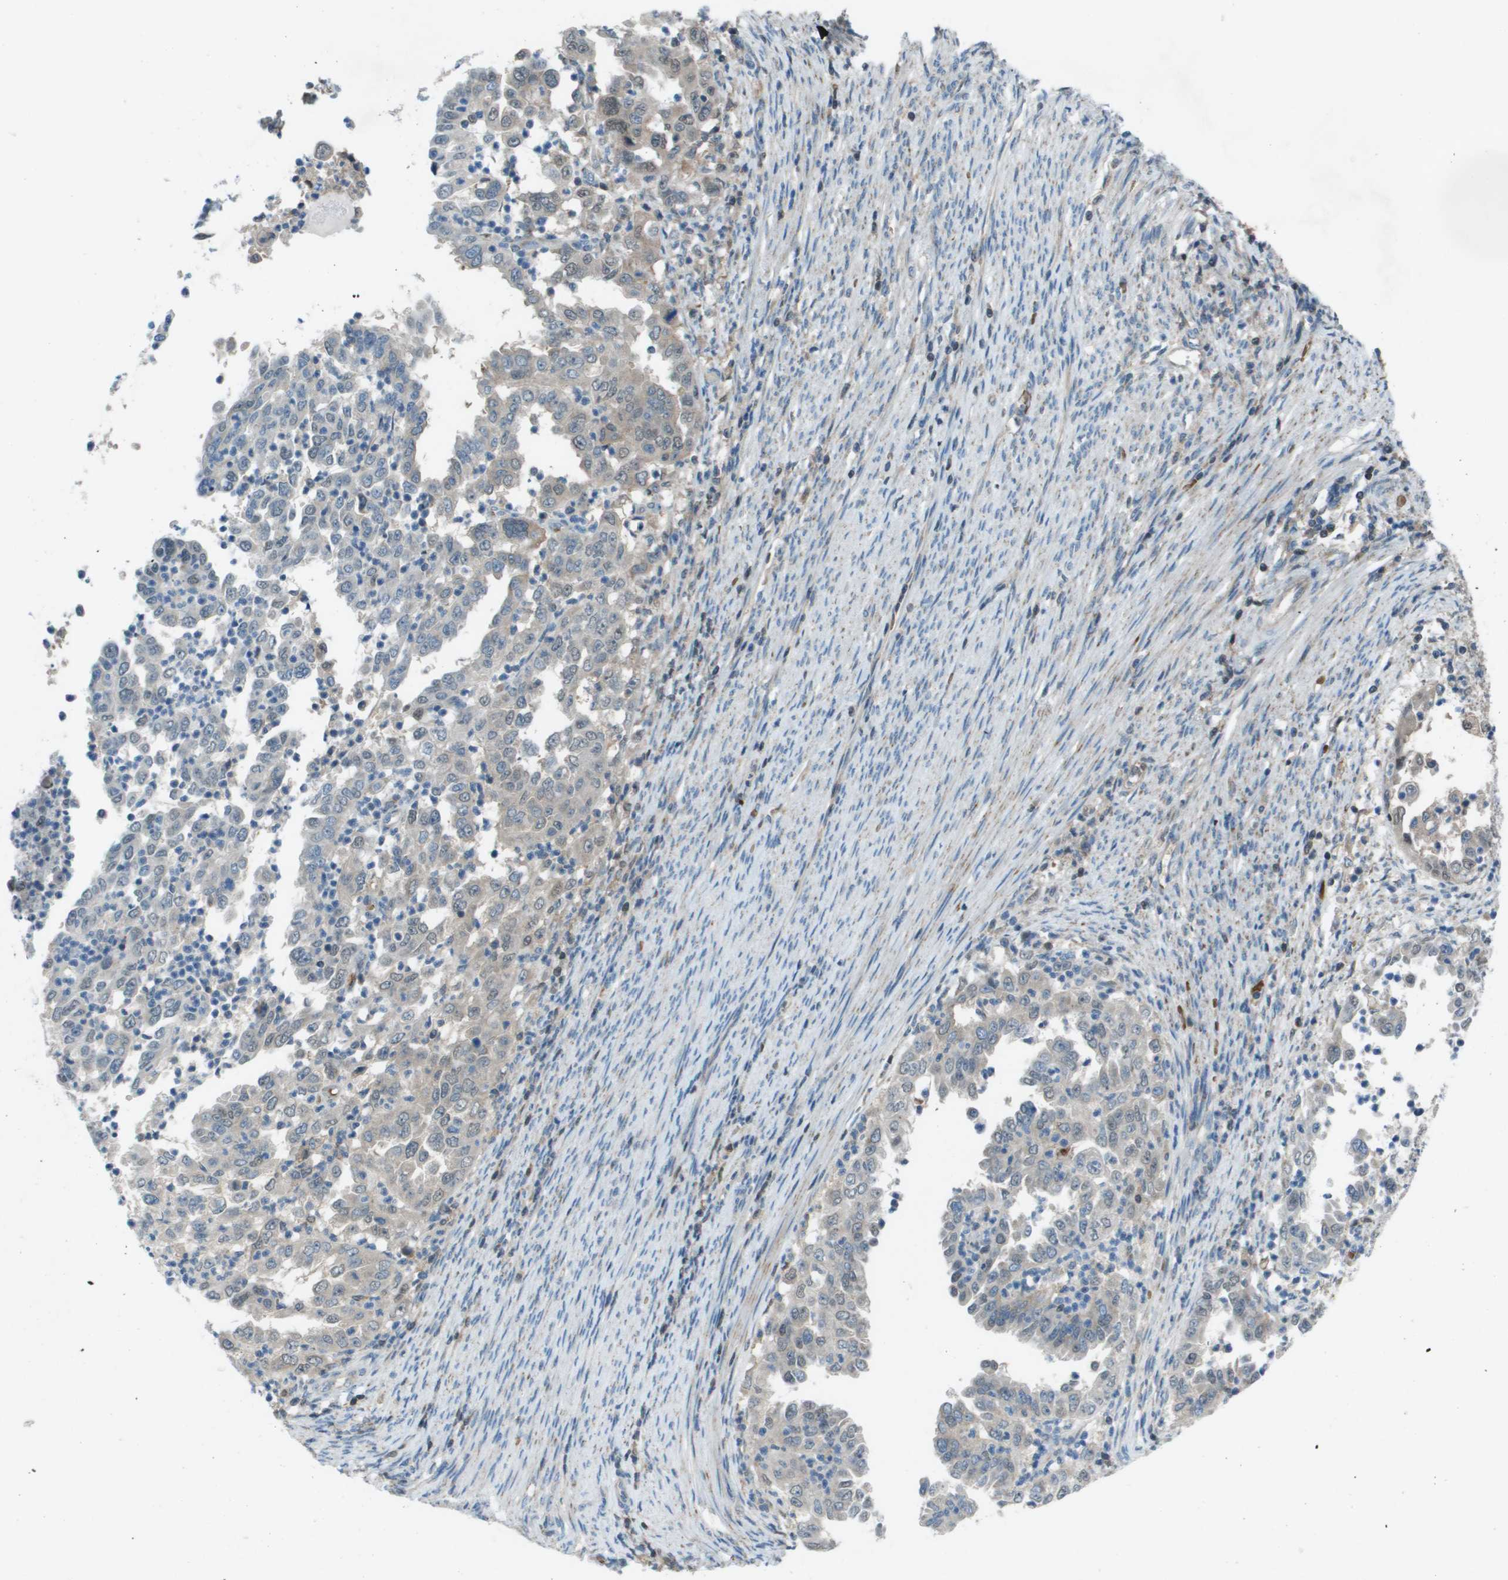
{"staining": {"intensity": "weak", "quantity": ">75%", "location": "cytoplasmic/membranous,nuclear"}, "tissue": "endometrial cancer", "cell_type": "Tumor cells", "image_type": "cancer", "snomed": [{"axis": "morphology", "description": "Adenocarcinoma, NOS"}, {"axis": "topography", "description": "Endometrium"}], "caption": "DAB immunohistochemical staining of endometrial adenocarcinoma demonstrates weak cytoplasmic/membranous and nuclear protein positivity in about >75% of tumor cells.", "gene": "CAMK4", "patient": {"sex": "female", "age": 85}}